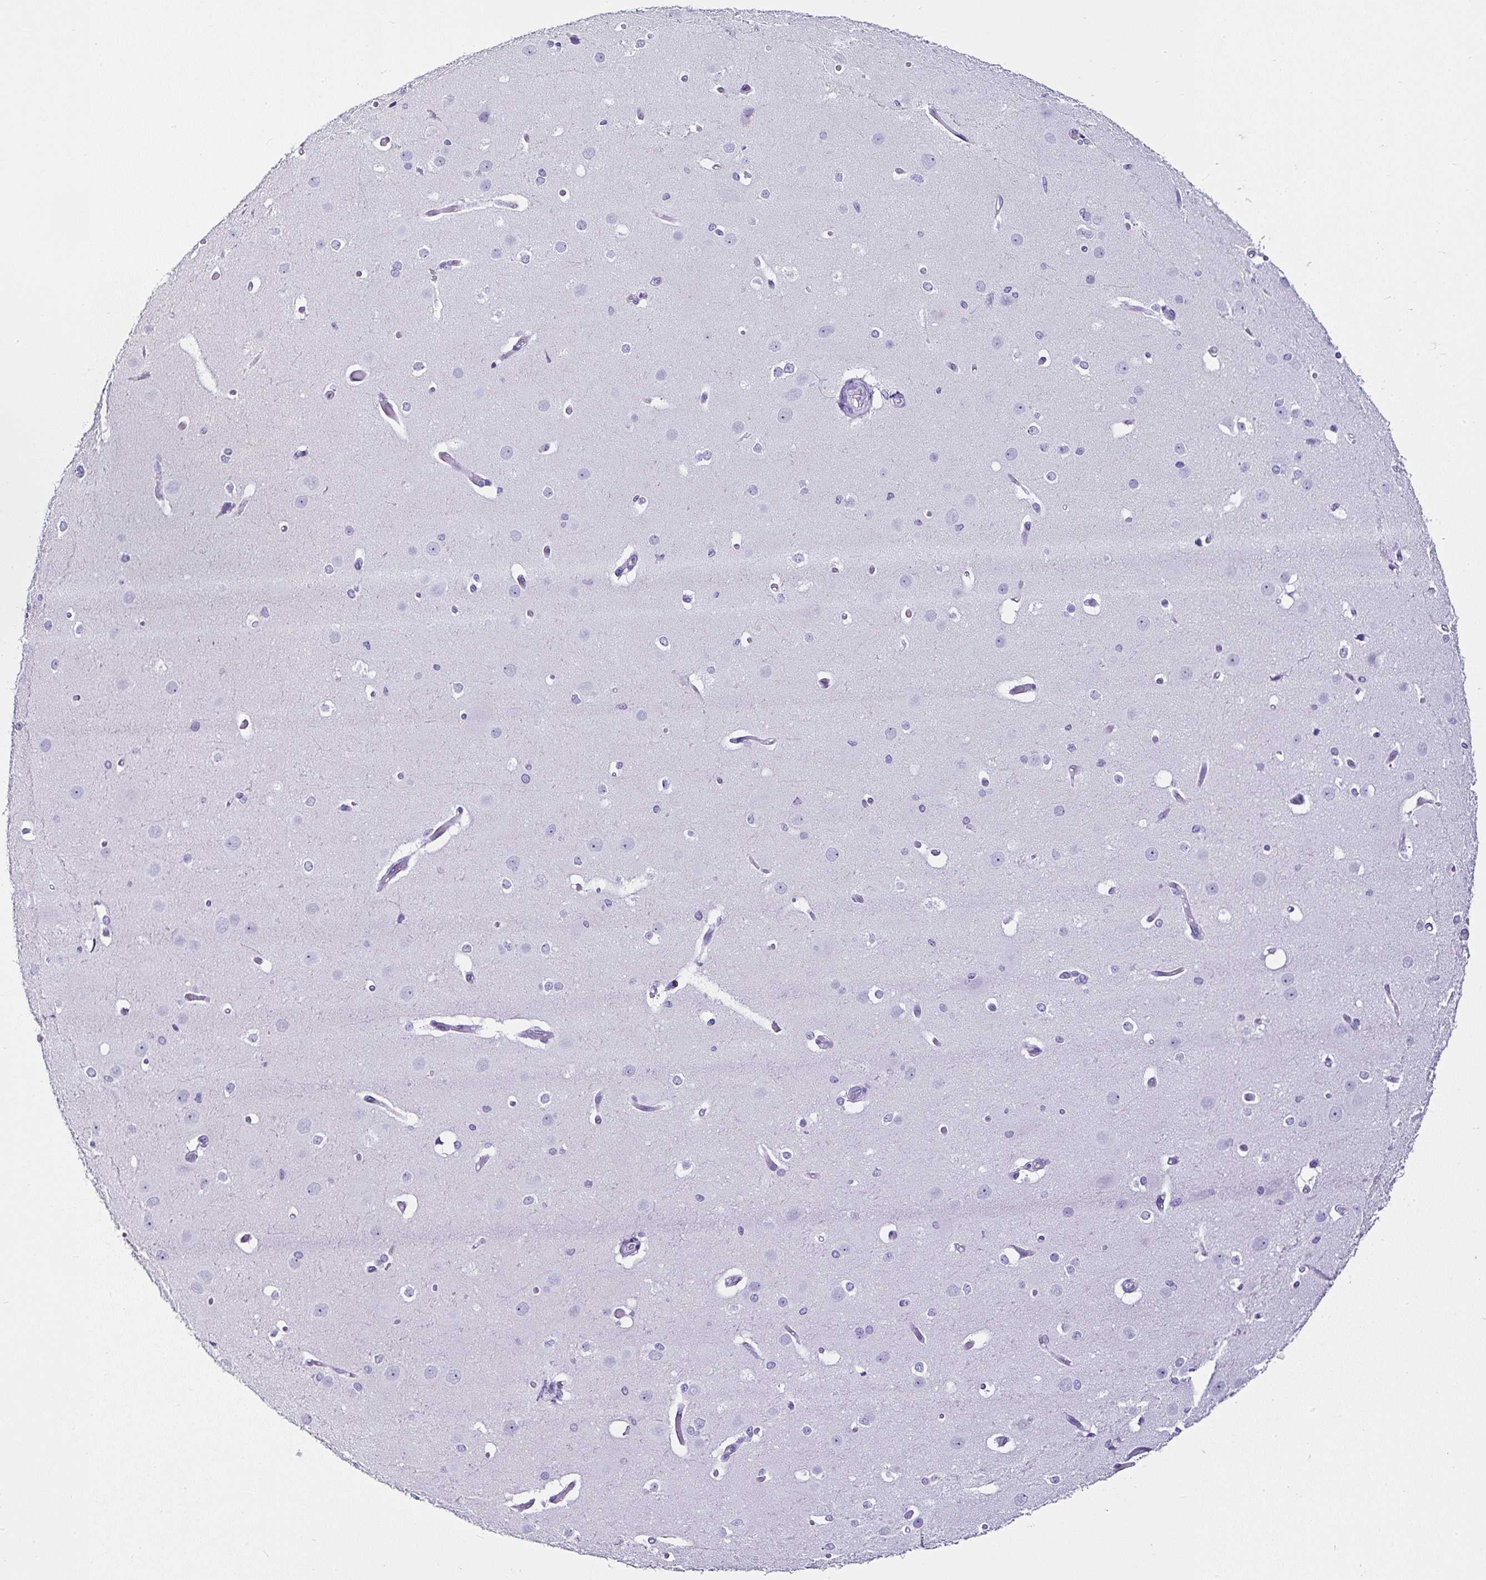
{"staining": {"intensity": "negative", "quantity": "none", "location": "none"}, "tissue": "cerebral cortex", "cell_type": "Endothelial cells", "image_type": "normal", "snomed": [{"axis": "morphology", "description": "Normal tissue, NOS"}, {"axis": "morphology", "description": "Inflammation, NOS"}, {"axis": "topography", "description": "Cerebral cortex"}], "caption": "This is an immunohistochemistry (IHC) micrograph of benign cerebral cortex. There is no positivity in endothelial cells.", "gene": "SERPINB3", "patient": {"sex": "male", "age": 6}}